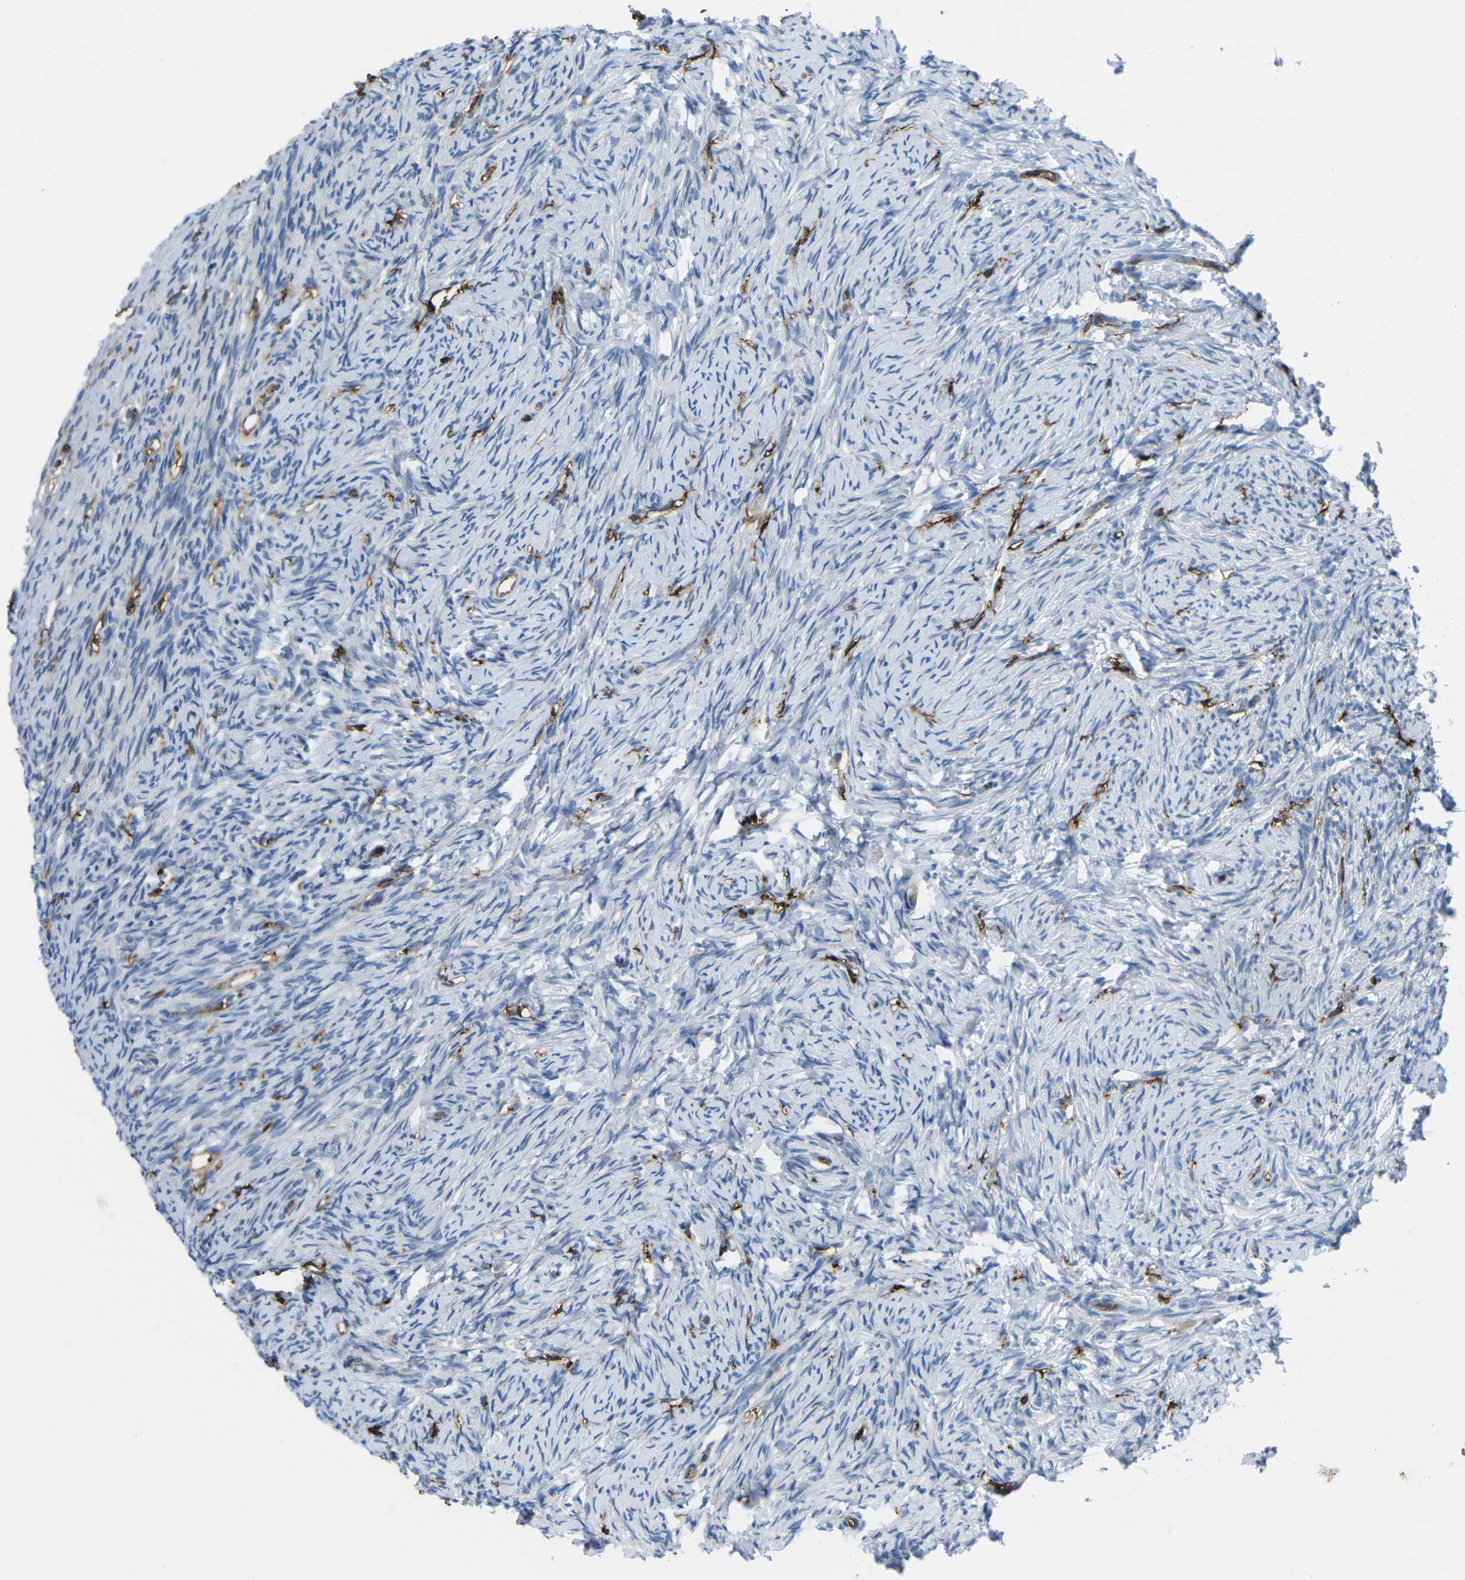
{"staining": {"intensity": "weak", "quantity": "<25%", "location": "cytoplasmic/membranous"}, "tissue": "ovary", "cell_type": "Follicle cells", "image_type": "normal", "snomed": [{"axis": "morphology", "description": "Normal tissue, NOS"}, {"axis": "topography", "description": "Ovary"}], "caption": "IHC of normal human ovary reveals no staining in follicle cells. (DAB (3,3'-diaminobenzidine) immunohistochemistry visualized using brightfield microscopy, high magnification).", "gene": "PTPN1", "patient": {"sex": "female", "age": 33}}